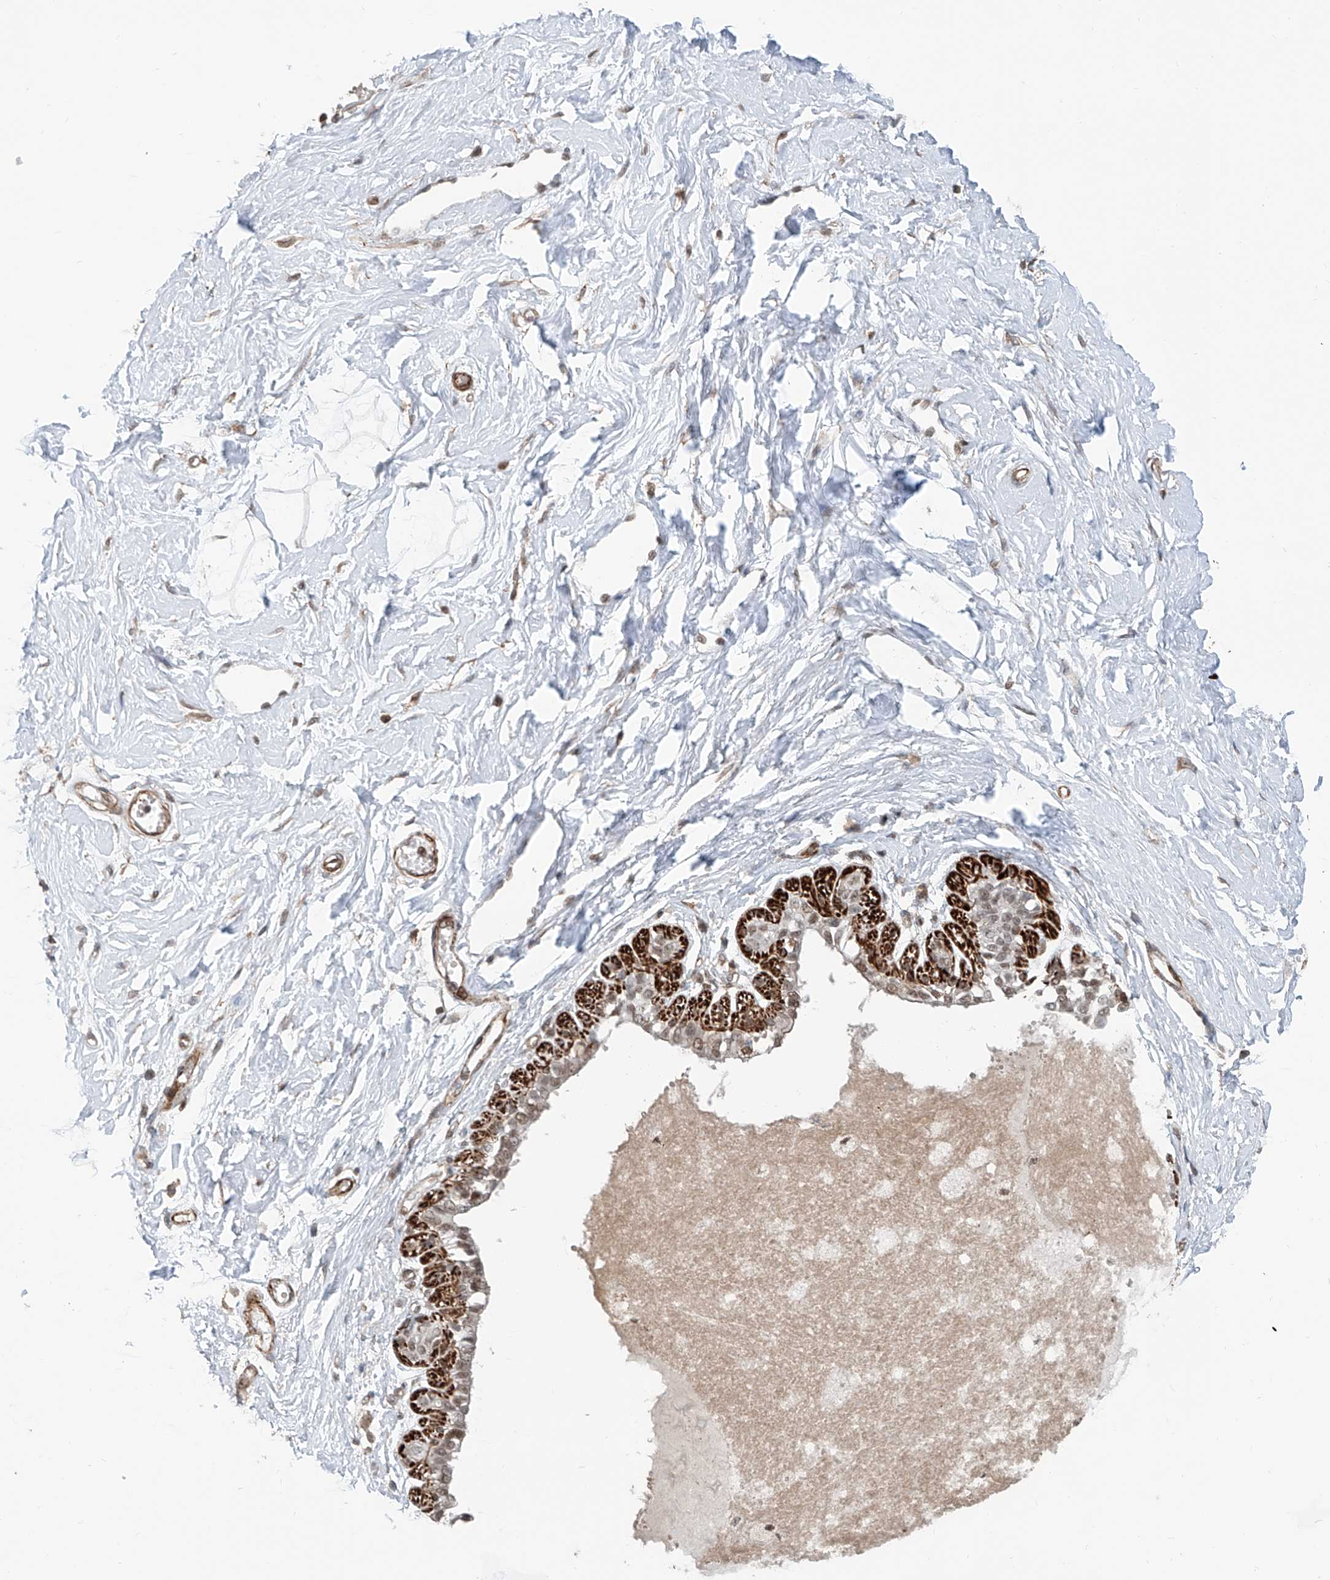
{"staining": {"intensity": "moderate", "quantity": "25%-75%", "location": "nuclear"}, "tissue": "breast", "cell_type": "Adipocytes", "image_type": "normal", "snomed": [{"axis": "morphology", "description": "Normal tissue, NOS"}, {"axis": "topography", "description": "Breast"}], "caption": "A photomicrograph of breast stained for a protein displays moderate nuclear brown staining in adipocytes.", "gene": "SDE2", "patient": {"sex": "female", "age": 45}}